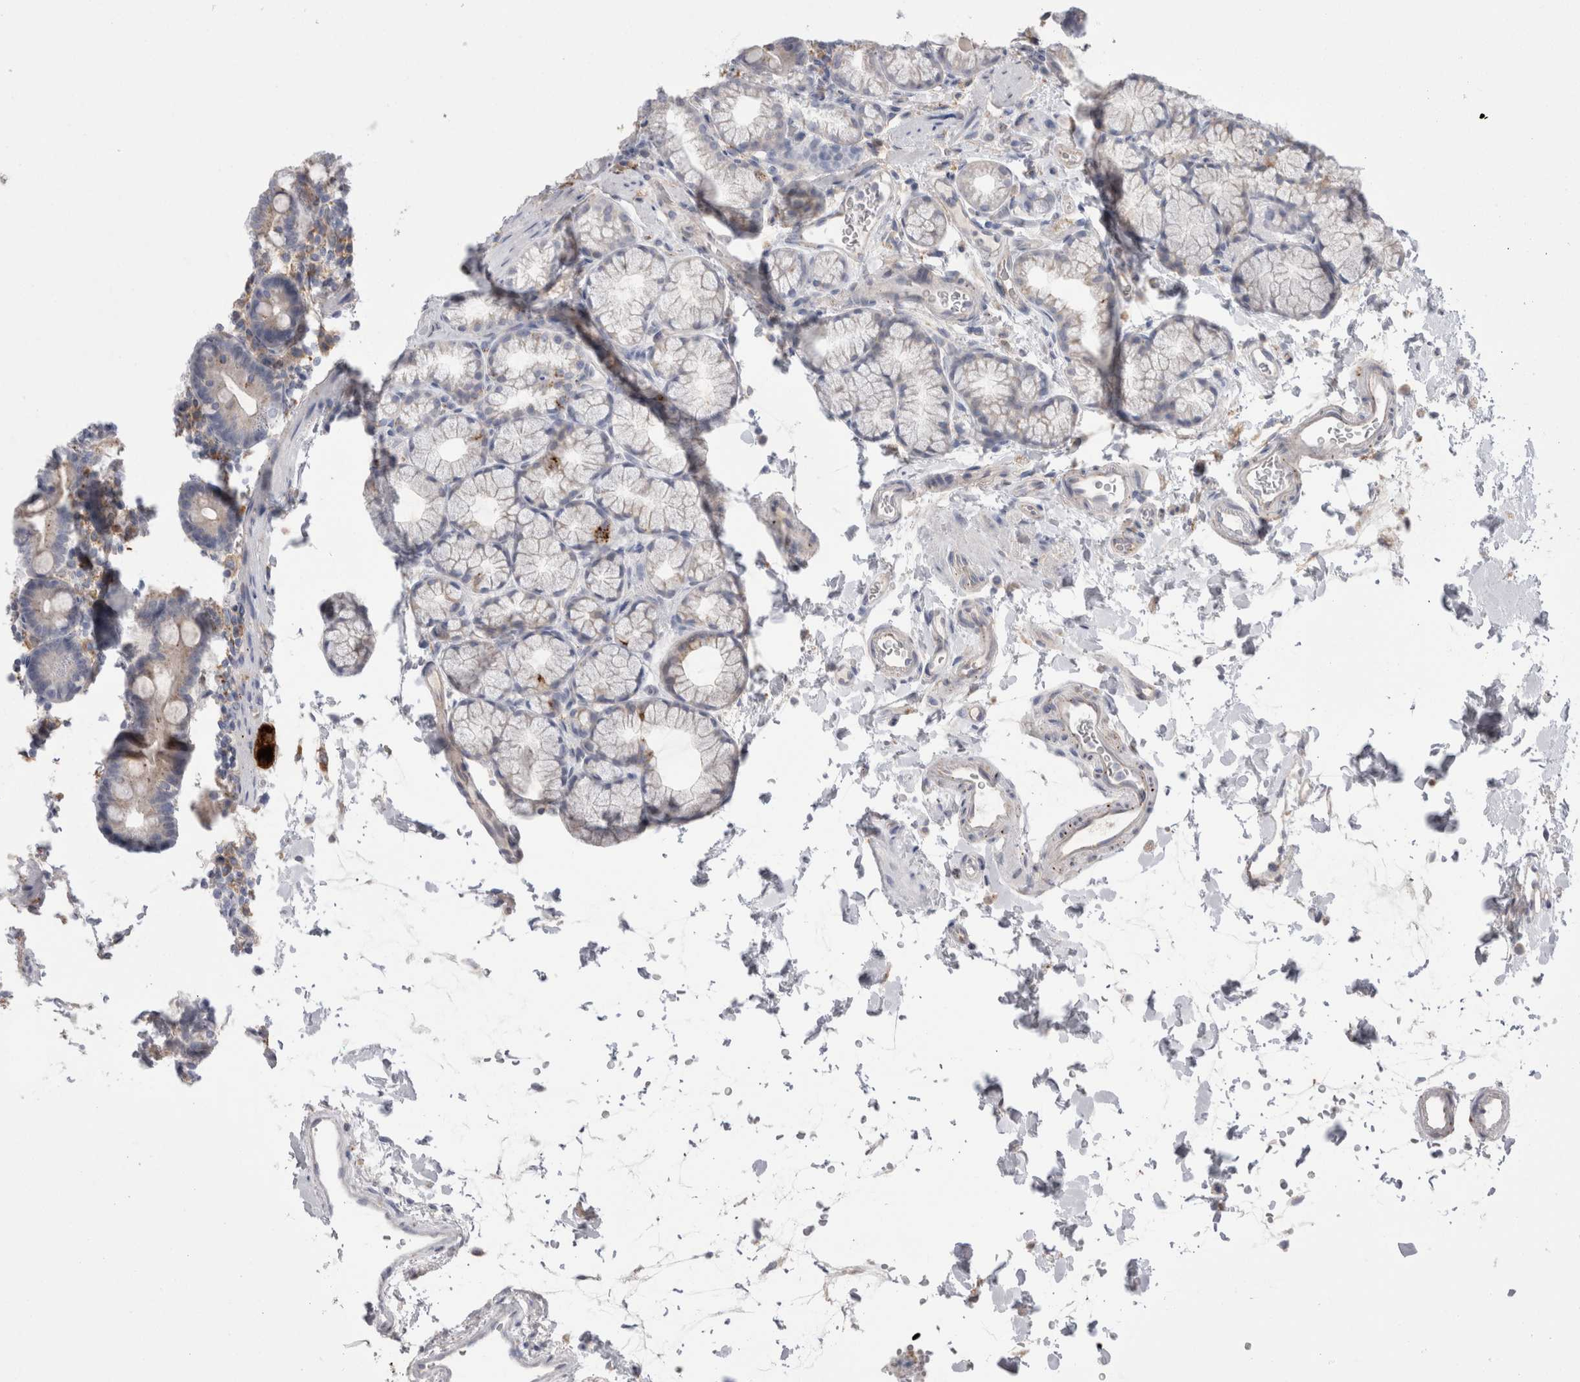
{"staining": {"intensity": "weak", "quantity": "25%-75%", "location": "cytoplasmic/membranous"}, "tissue": "duodenum", "cell_type": "Glandular cells", "image_type": "normal", "snomed": [{"axis": "morphology", "description": "Normal tissue, NOS"}, {"axis": "topography", "description": "Duodenum"}], "caption": "Protein staining displays weak cytoplasmic/membranous staining in about 25%-75% of glandular cells in benign duodenum. Using DAB (brown) and hematoxylin (blue) stains, captured at high magnification using brightfield microscopy.", "gene": "EPDR1", "patient": {"sex": "male", "age": 54}}